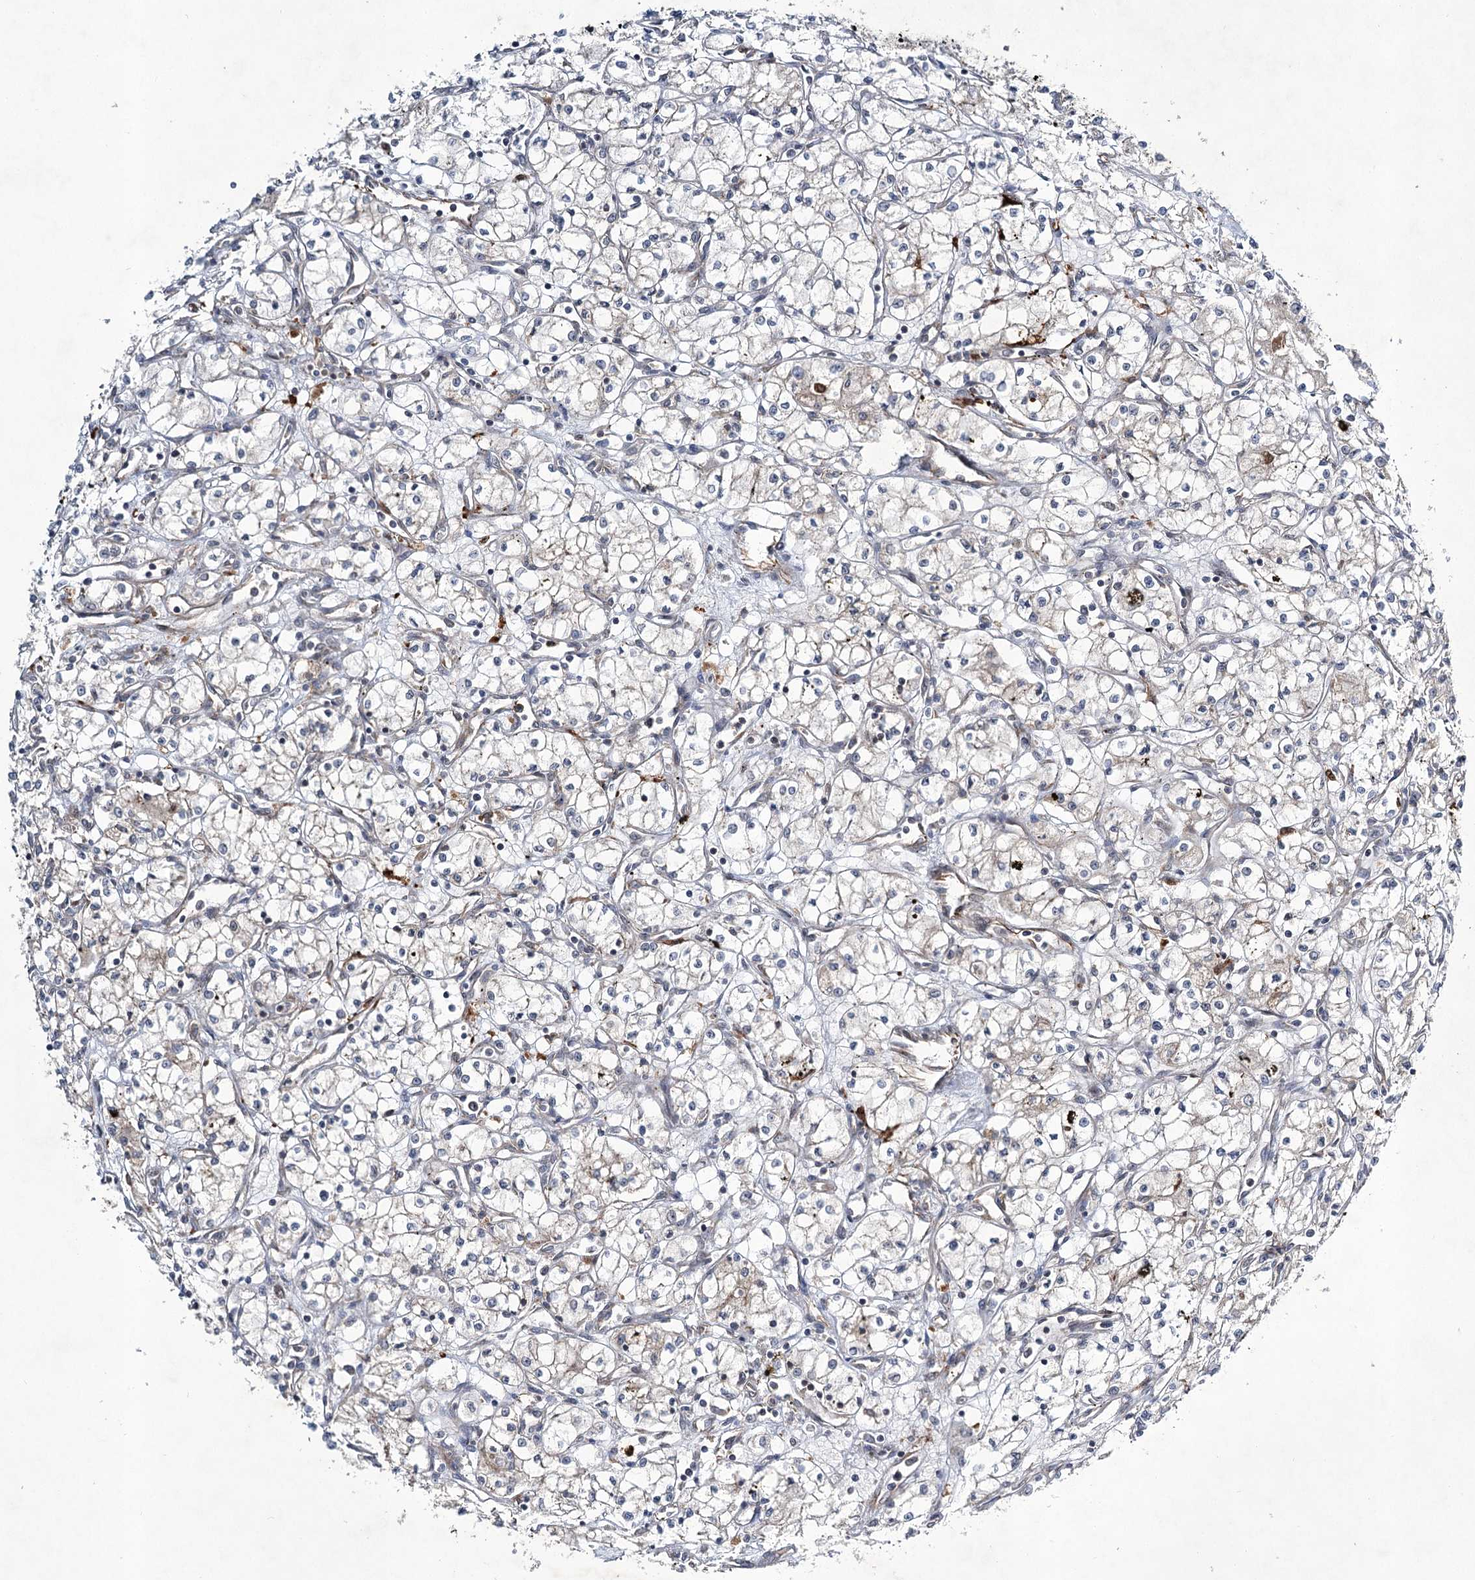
{"staining": {"intensity": "negative", "quantity": "none", "location": "none"}, "tissue": "renal cancer", "cell_type": "Tumor cells", "image_type": "cancer", "snomed": [{"axis": "morphology", "description": "Adenocarcinoma, NOS"}, {"axis": "topography", "description": "Kidney"}], "caption": "Photomicrograph shows no protein positivity in tumor cells of adenocarcinoma (renal) tissue.", "gene": "DPEP2", "patient": {"sex": "male", "age": 59}}